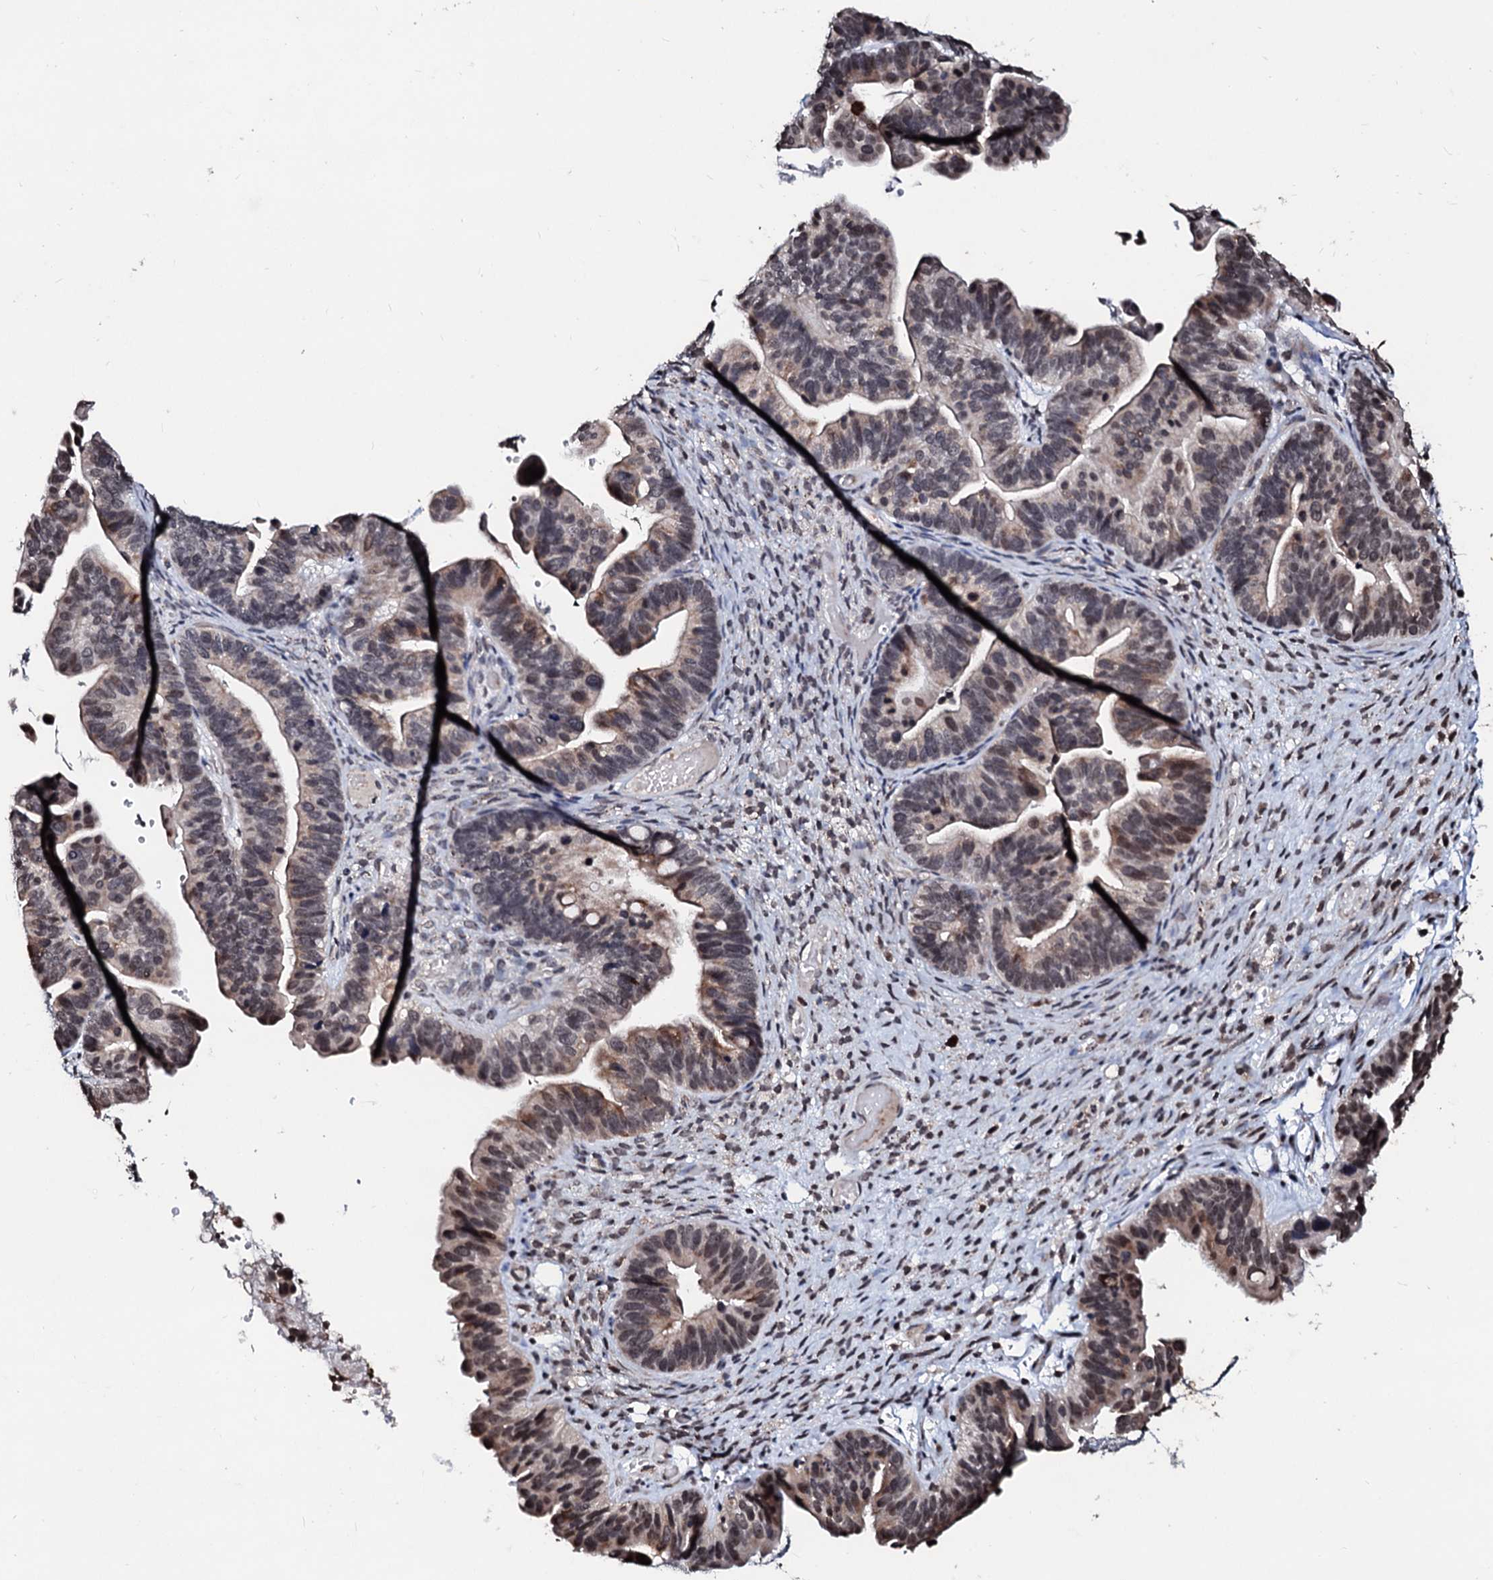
{"staining": {"intensity": "moderate", "quantity": ">75%", "location": "cytoplasmic/membranous,nuclear"}, "tissue": "ovarian cancer", "cell_type": "Tumor cells", "image_type": "cancer", "snomed": [{"axis": "morphology", "description": "Cystadenocarcinoma, serous, NOS"}, {"axis": "topography", "description": "Ovary"}], "caption": "Moderate cytoplasmic/membranous and nuclear expression is present in about >75% of tumor cells in ovarian serous cystadenocarcinoma.", "gene": "LSM11", "patient": {"sex": "female", "age": 56}}